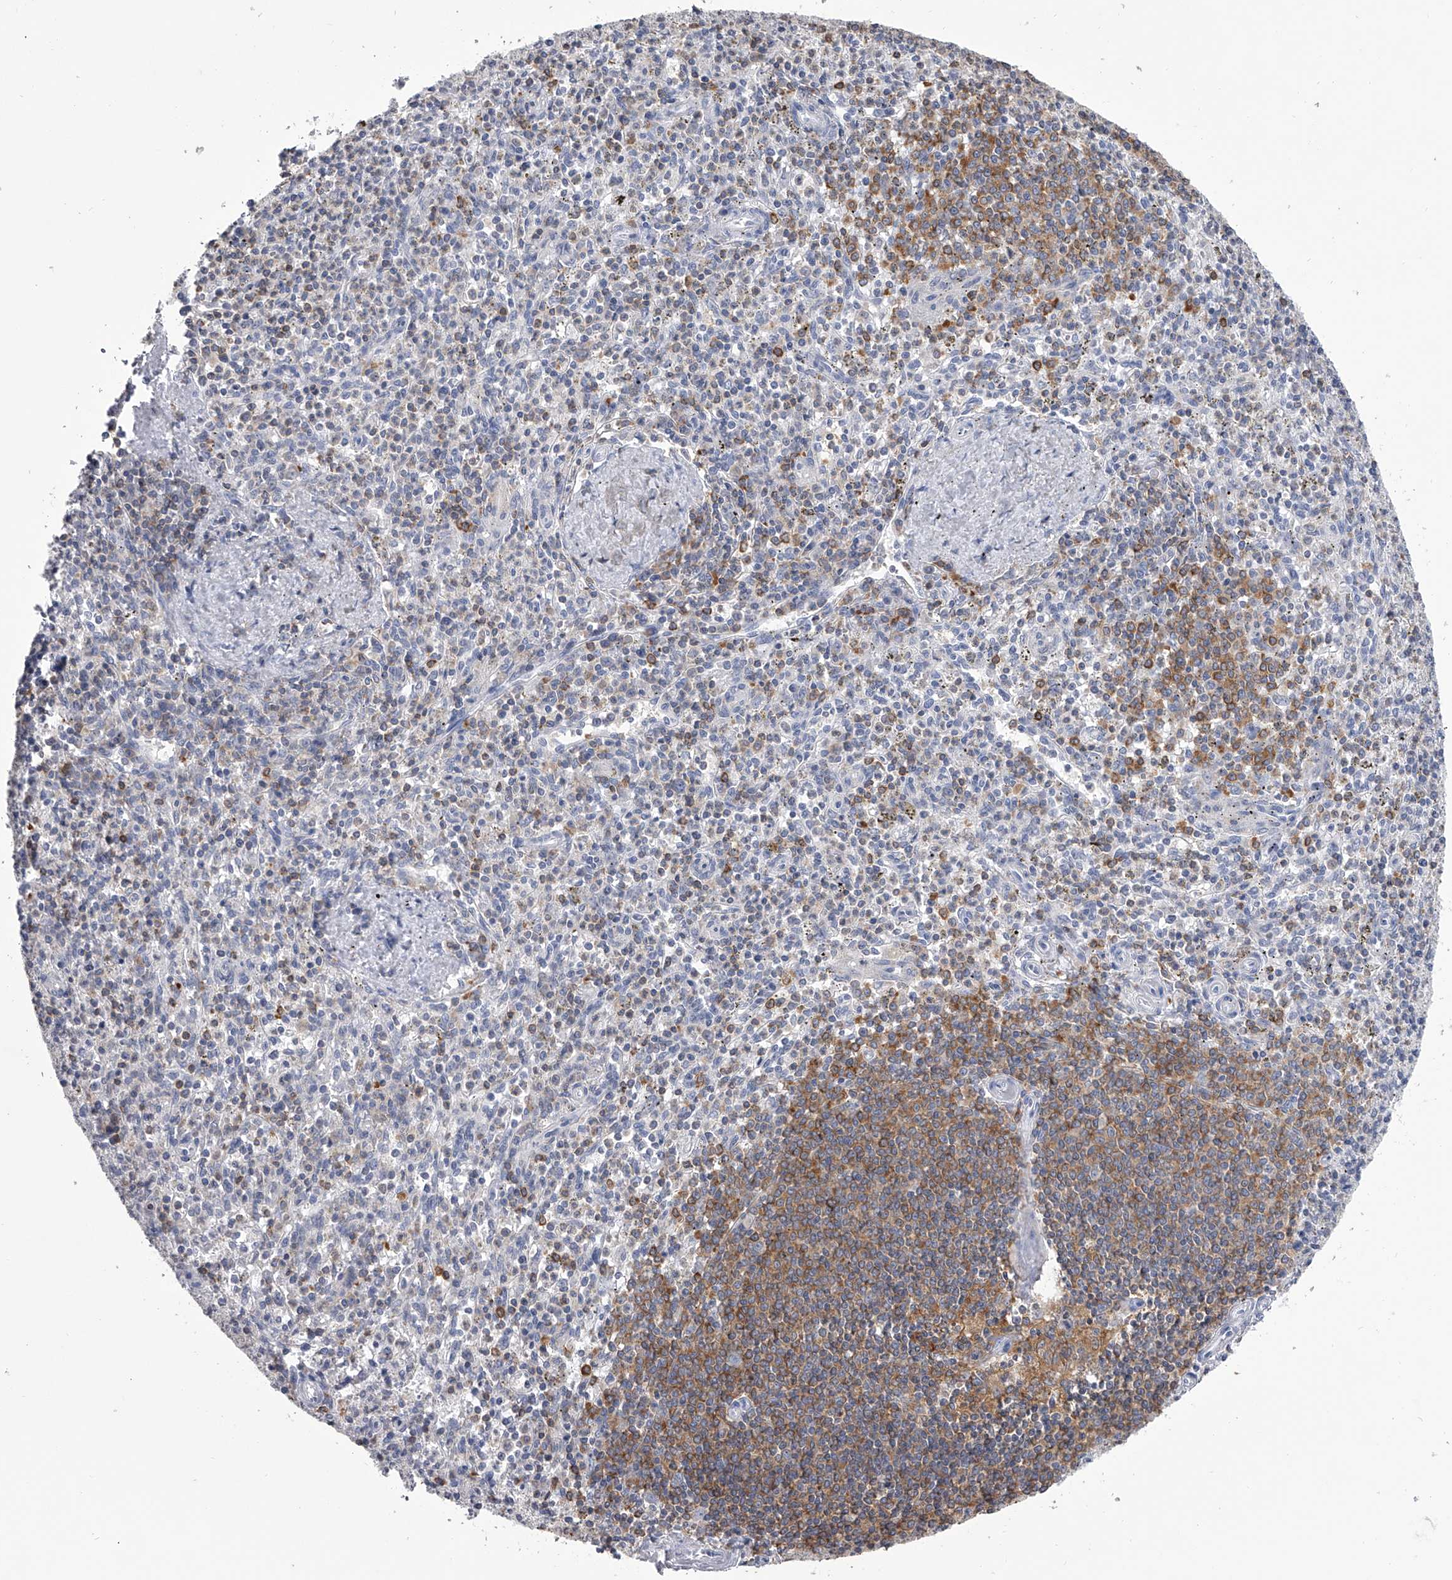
{"staining": {"intensity": "moderate", "quantity": "<25%", "location": "cytoplasmic/membranous"}, "tissue": "spleen", "cell_type": "Cells in red pulp", "image_type": "normal", "snomed": [{"axis": "morphology", "description": "Normal tissue, NOS"}, {"axis": "topography", "description": "Spleen"}], "caption": "Protein expression analysis of unremarkable spleen displays moderate cytoplasmic/membranous expression in approximately <25% of cells in red pulp. (brown staining indicates protein expression, while blue staining denotes nuclei).", "gene": "TASP1", "patient": {"sex": "male", "age": 72}}